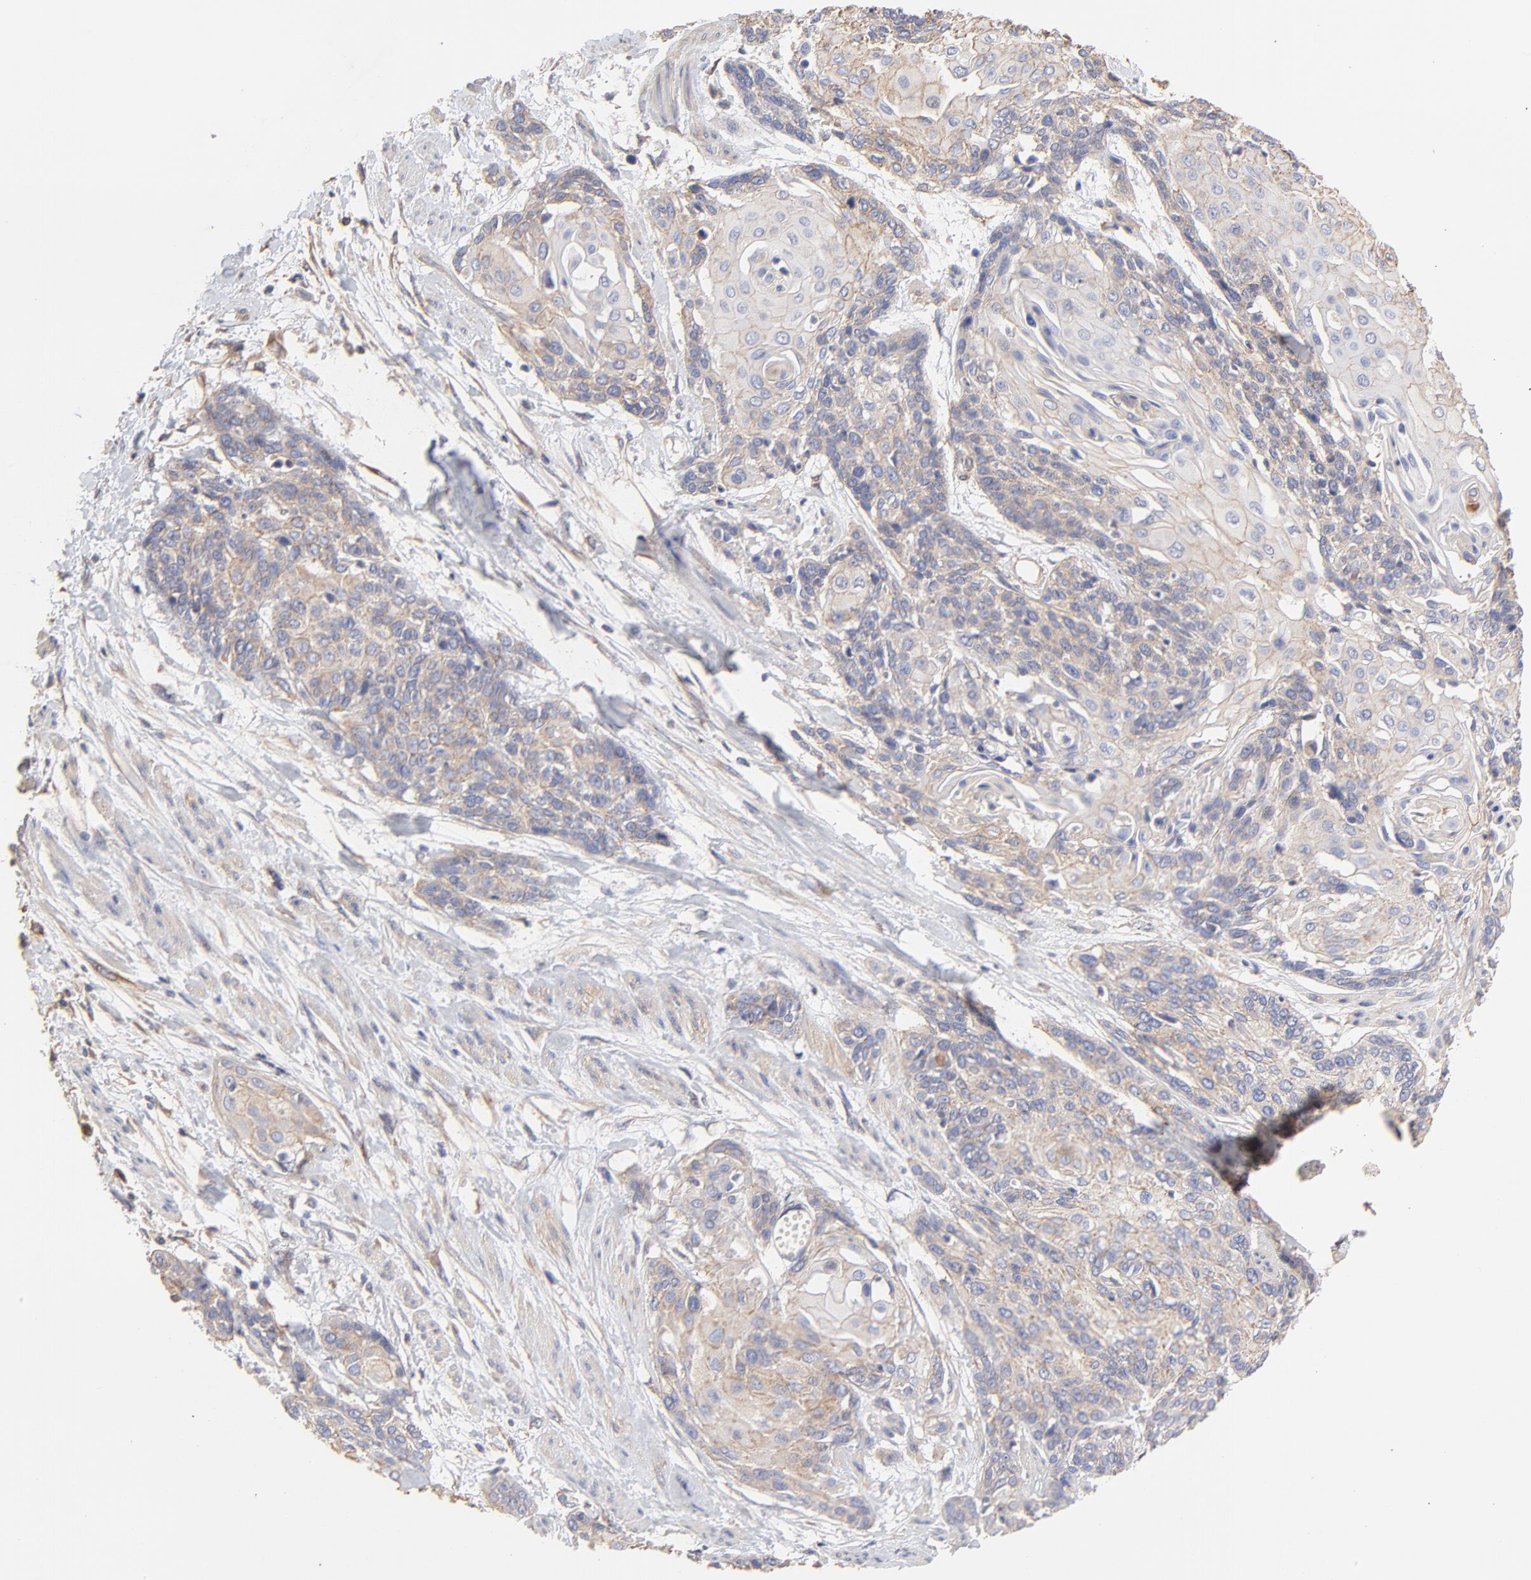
{"staining": {"intensity": "weak", "quantity": ">75%", "location": "cytoplasmic/membranous"}, "tissue": "cervical cancer", "cell_type": "Tumor cells", "image_type": "cancer", "snomed": [{"axis": "morphology", "description": "Squamous cell carcinoma, NOS"}, {"axis": "topography", "description": "Cervix"}], "caption": "Cervical cancer (squamous cell carcinoma) stained for a protein (brown) demonstrates weak cytoplasmic/membranous positive expression in approximately >75% of tumor cells.", "gene": "LRCH2", "patient": {"sex": "female", "age": 57}}